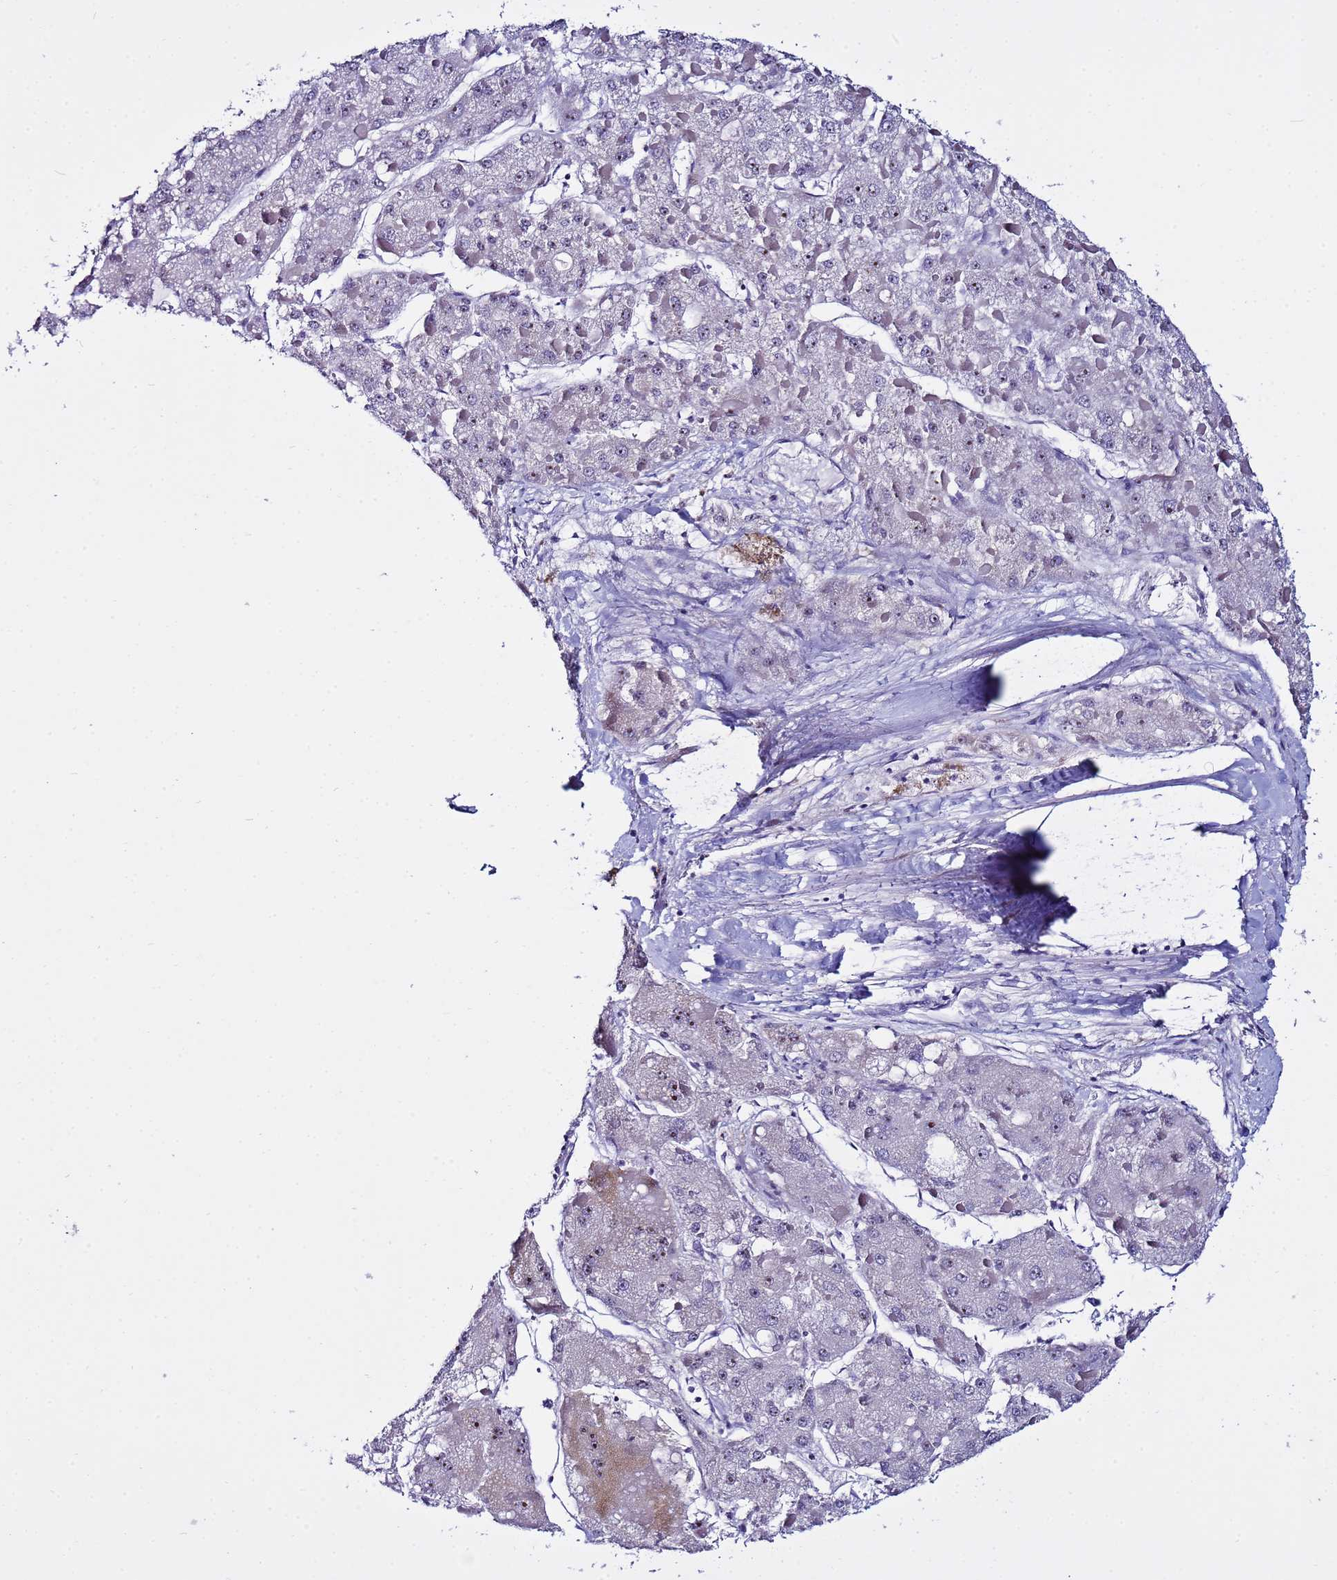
{"staining": {"intensity": "moderate", "quantity": "25%-75%", "location": "nuclear"}, "tissue": "liver cancer", "cell_type": "Tumor cells", "image_type": "cancer", "snomed": [{"axis": "morphology", "description": "Carcinoma, Hepatocellular, NOS"}, {"axis": "topography", "description": "Liver"}], "caption": "Immunohistochemistry (DAB) staining of human liver cancer (hepatocellular carcinoma) demonstrates moderate nuclear protein positivity in approximately 25%-75% of tumor cells.", "gene": "IGSF11", "patient": {"sex": "female", "age": 73}}